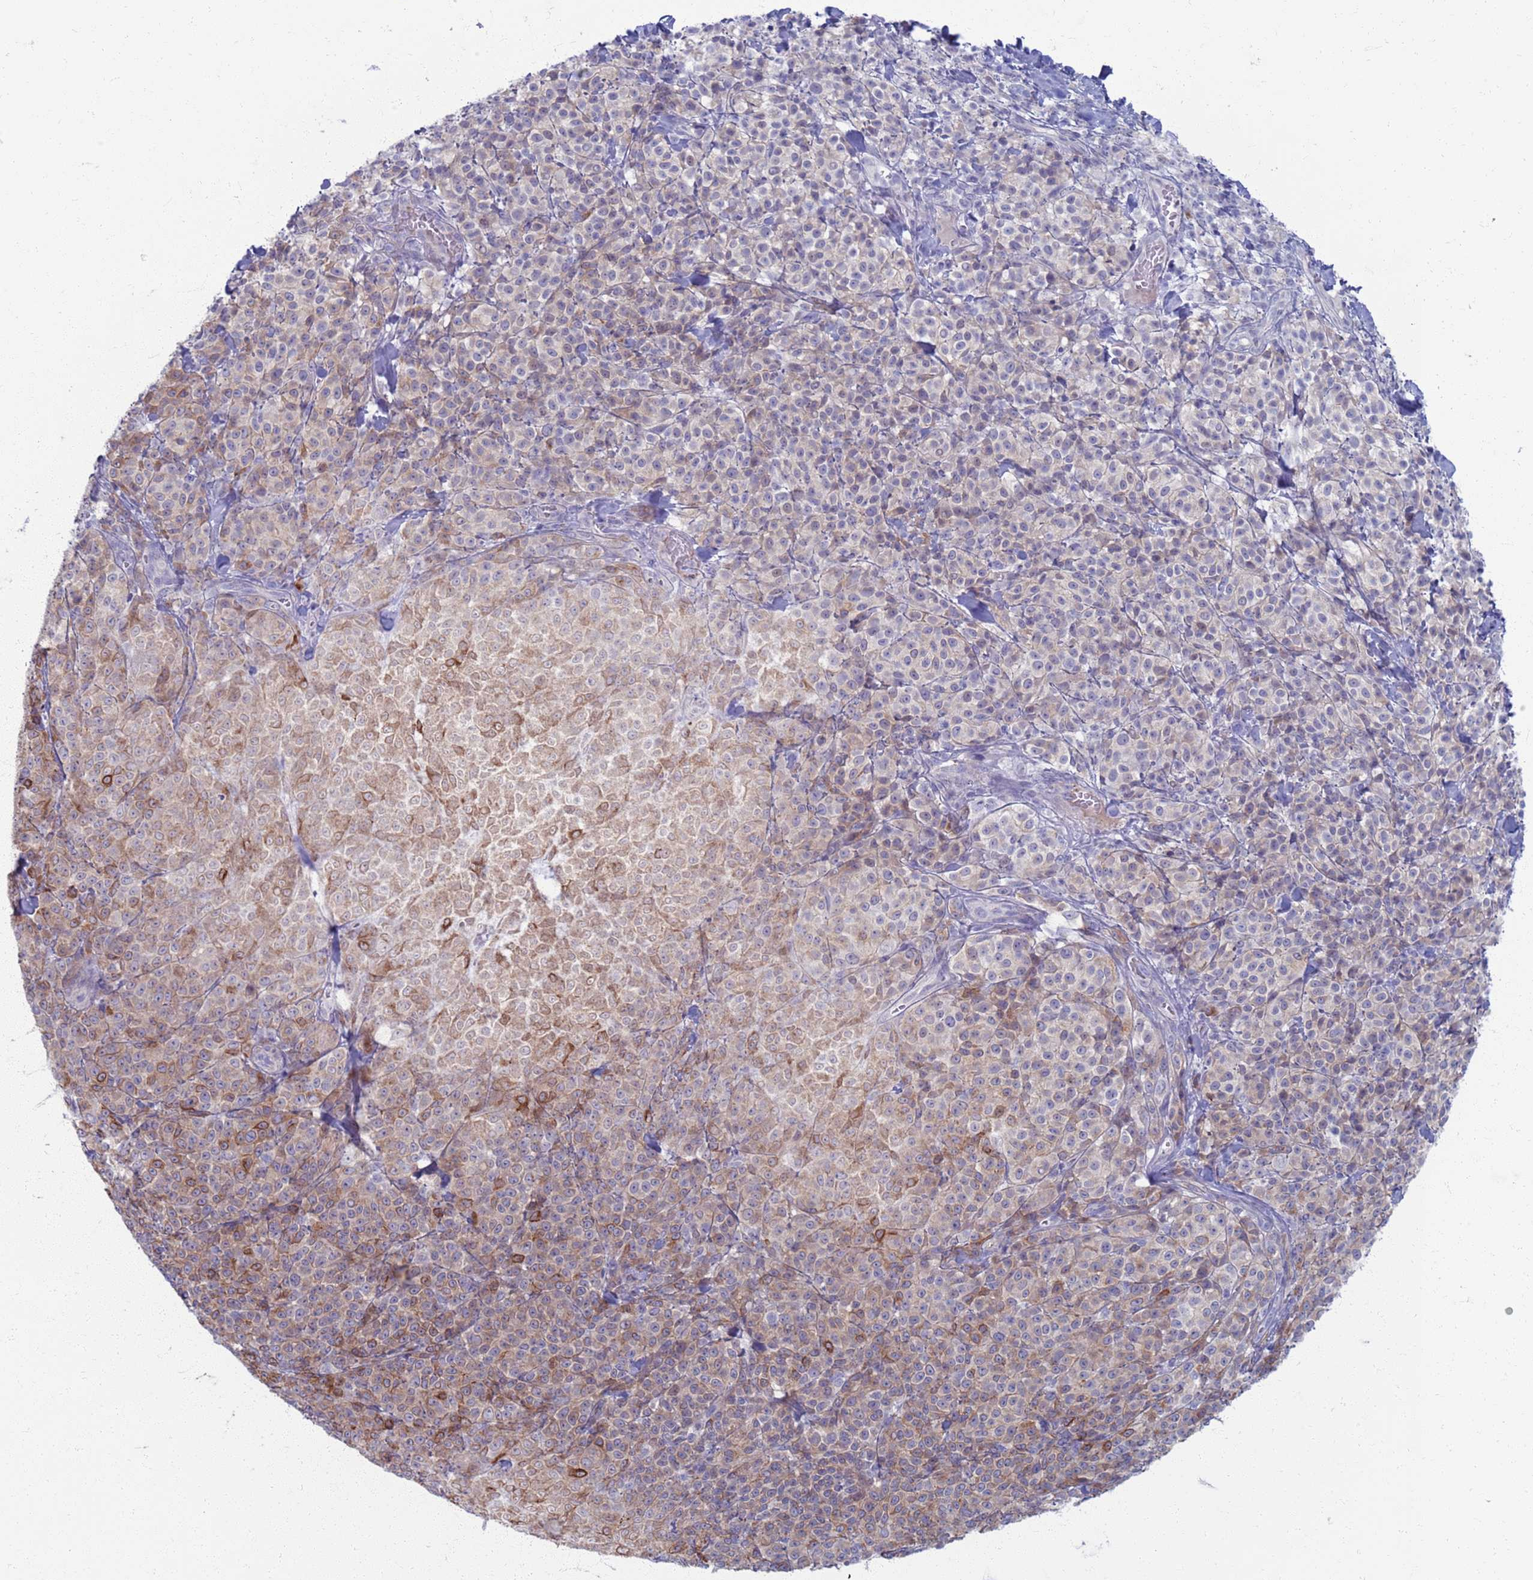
{"staining": {"intensity": "weak", "quantity": "<25%", "location": "cytoplasmic/membranous"}, "tissue": "melanoma", "cell_type": "Tumor cells", "image_type": "cancer", "snomed": [{"axis": "morphology", "description": "Normal tissue, NOS"}, {"axis": "morphology", "description": "Malignant melanoma, NOS"}, {"axis": "topography", "description": "Skin"}], "caption": "Immunohistochemistry (IHC) photomicrograph of human melanoma stained for a protein (brown), which exhibits no expression in tumor cells. The staining was performed using DAB to visualize the protein expression in brown, while the nuclei were stained in blue with hematoxylin (Magnification: 20x).", "gene": "CLCA2", "patient": {"sex": "female", "age": 34}}